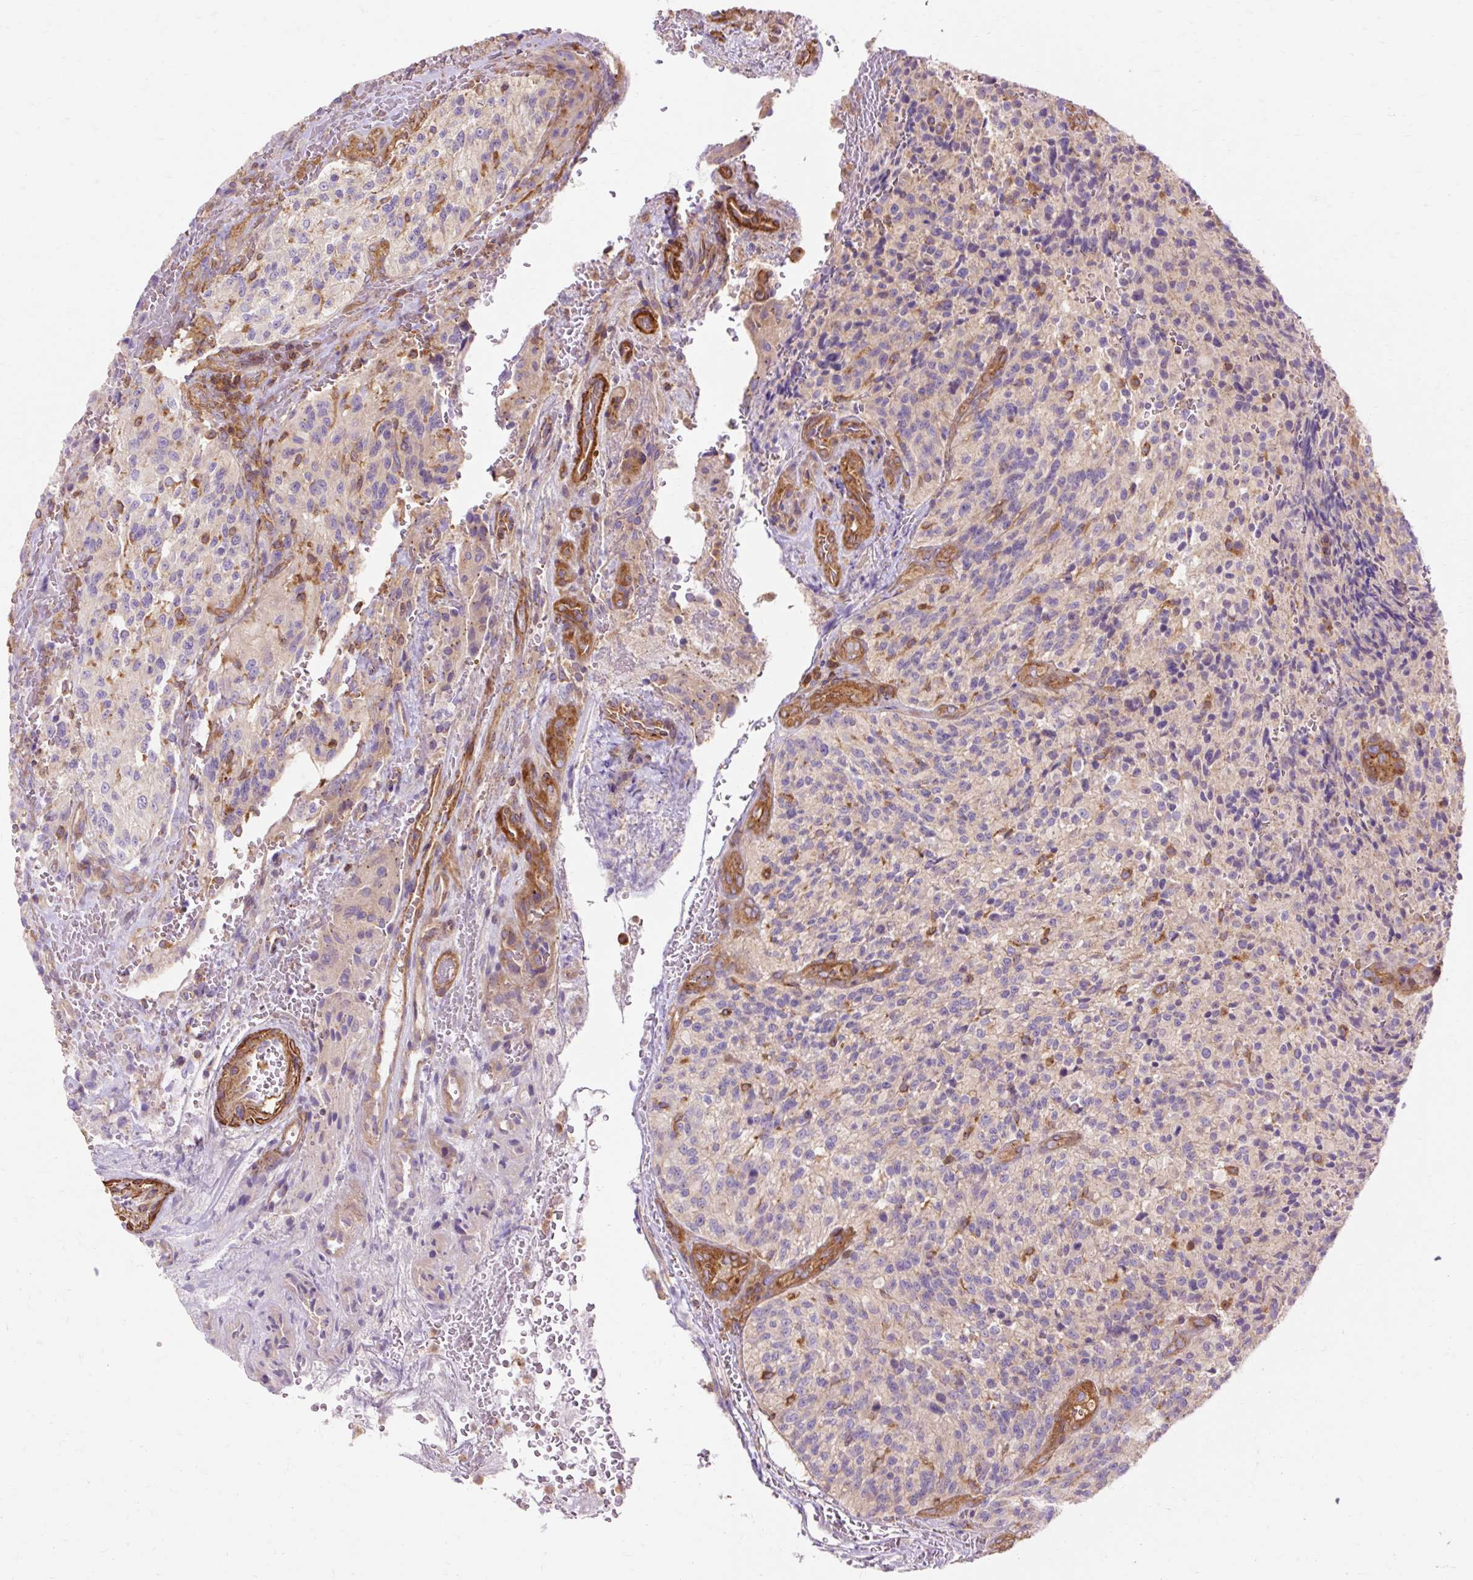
{"staining": {"intensity": "negative", "quantity": "none", "location": "none"}, "tissue": "glioma", "cell_type": "Tumor cells", "image_type": "cancer", "snomed": [{"axis": "morphology", "description": "Normal tissue, NOS"}, {"axis": "morphology", "description": "Glioma, malignant, High grade"}, {"axis": "topography", "description": "Cerebral cortex"}], "caption": "IHC of high-grade glioma (malignant) displays no staining in tumor cells.", "gene": "TBC1D2B", "patient": {"sex": "male", "age": 56}}